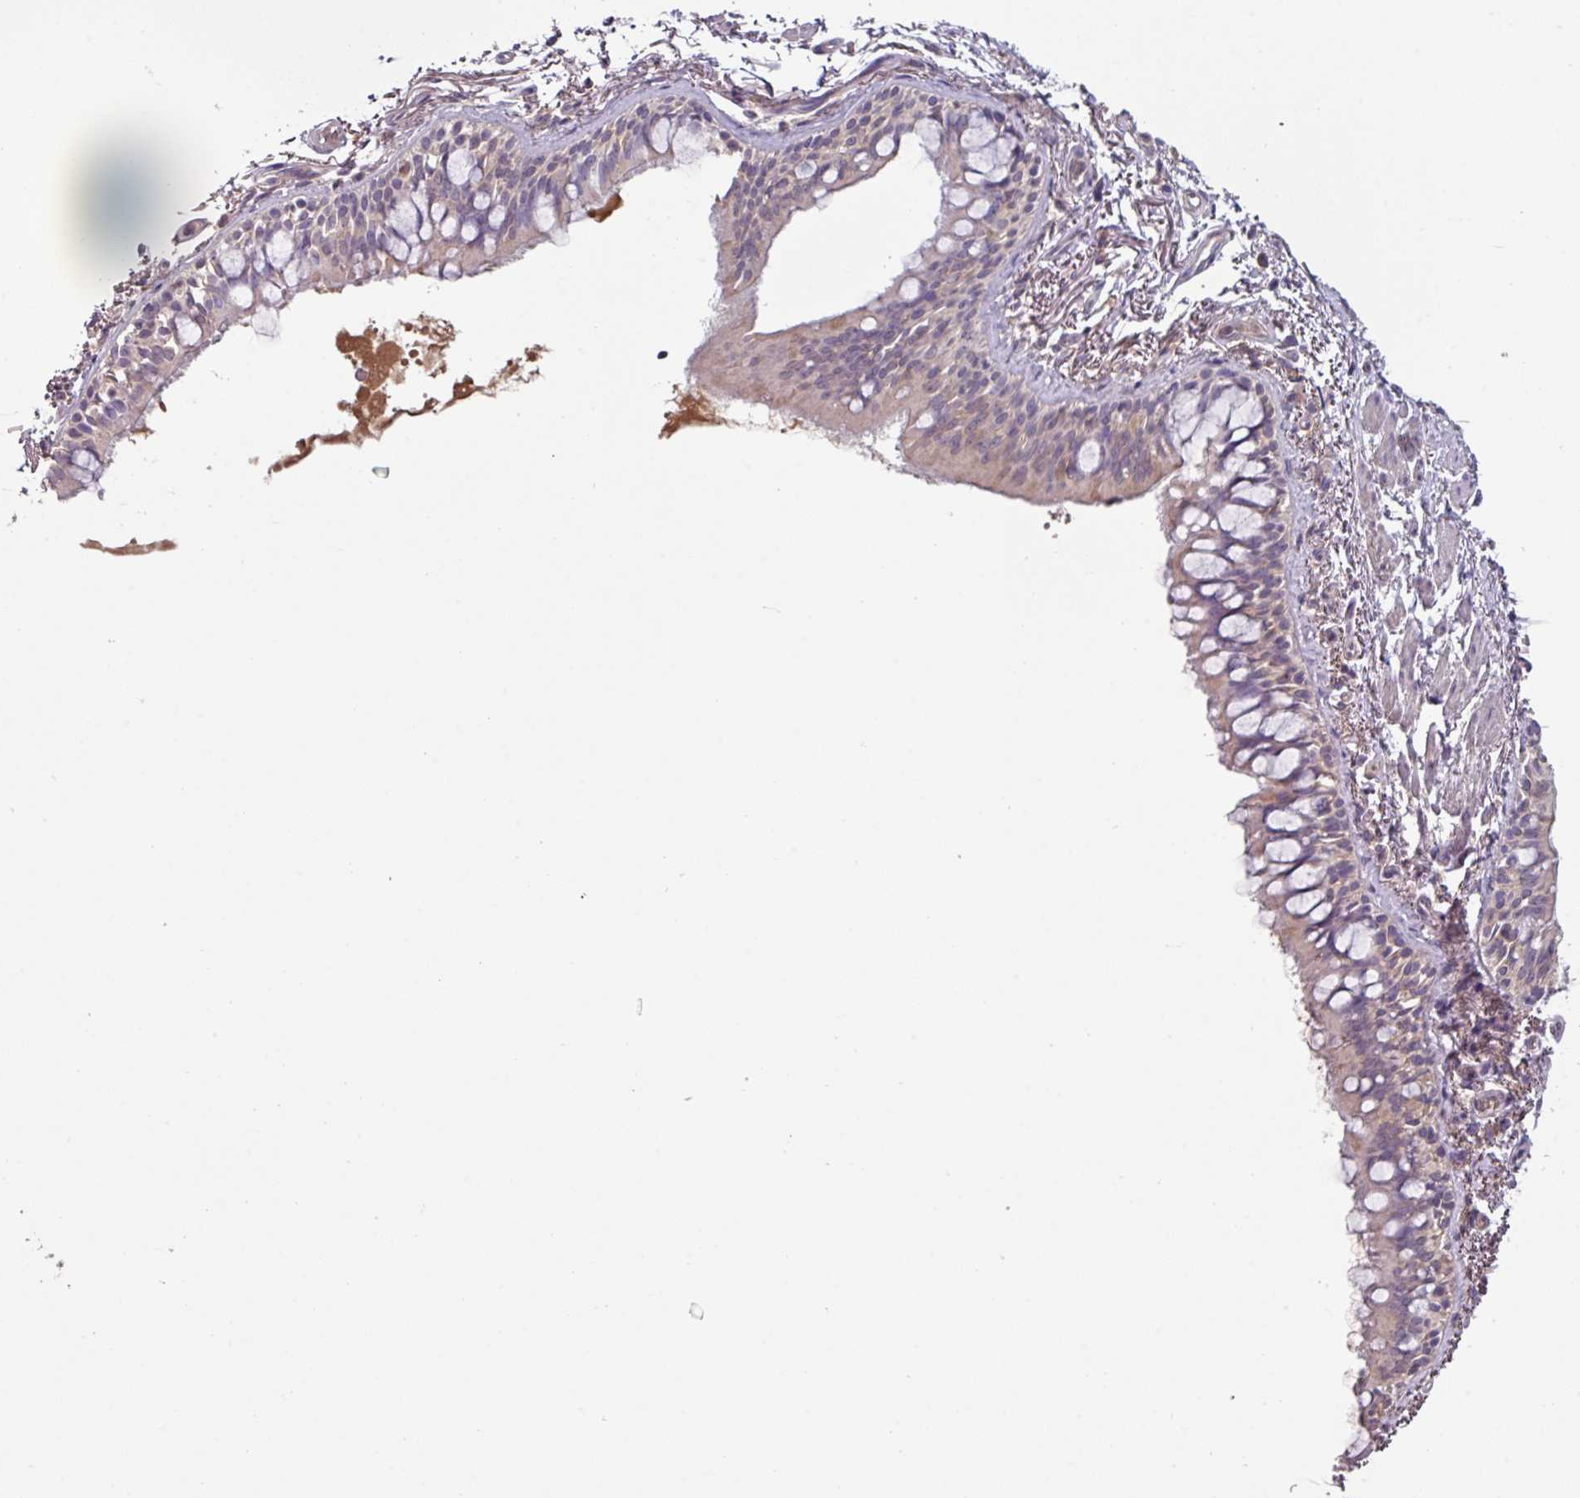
{"staining": {"intensity": "weak", "quantity": "25%-75%", "location": "cytoplasmic/membranous"}, "tissue": "bronchus", "cell_type": "Respiratory epithelial cells", "image_type": "normal", "snomed": [{"axis": "morphology", "description": "Normal tissue, NOS"}, {"axis": "topography", "description": "Bronchus"}], "caption": "The photomicrograph shows immunohistochemical staining of normal bronchus. There is weak cytoplasmic/membranous positivity is identified in about 25%-75% of respiratory epithelial cells. (Stains: DAB (3,3'-diaminobenzidine) in brown, nuclei in blue, Microscopy: brightfield microscopy at high magnification).", "gene": "SLC5A10", "patient": {"sex": "male", "age": 70}}